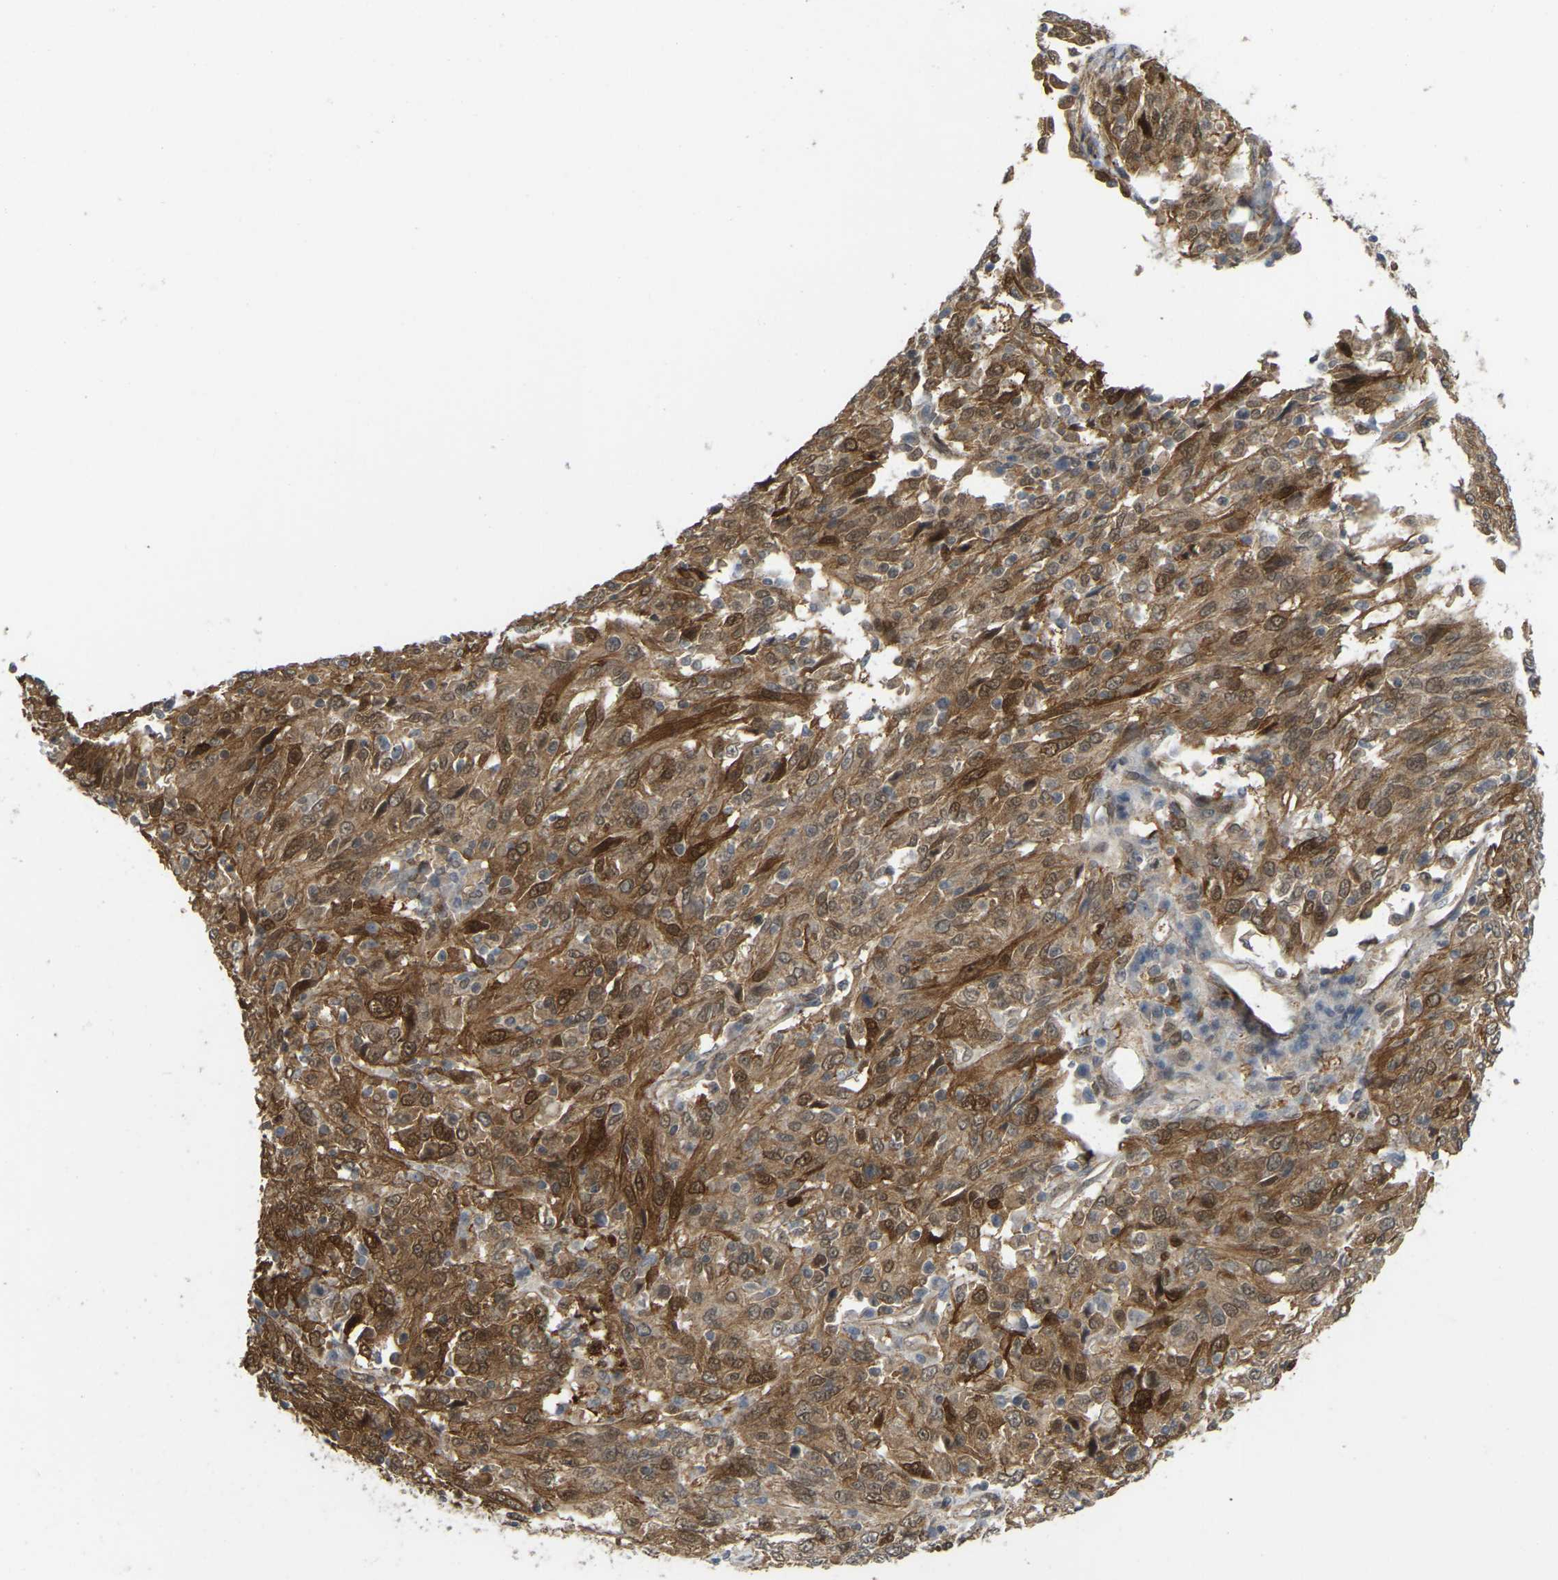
{"staining": {"intensity": "strong", "quantity": ">75%", "location": "cytoplasmic/membranous"}, "tissue": "cervical cancer", "cell_type": "Tumor cells", "image_type": "cancer", "snomed": [{"axis": "morphology", "description": "Squamous cell carcinoma, NOS"}, {"axis": "topography", "description": "Cervix"}], "caption": "About >75% of tumor cells in cervical cancer reveal strong cytoplasmic/membranous protein staining as visualized by brown immunohistochemical staining.", "gene": "SERPINB5", "patient": {"sex": "female", "age": 46}}